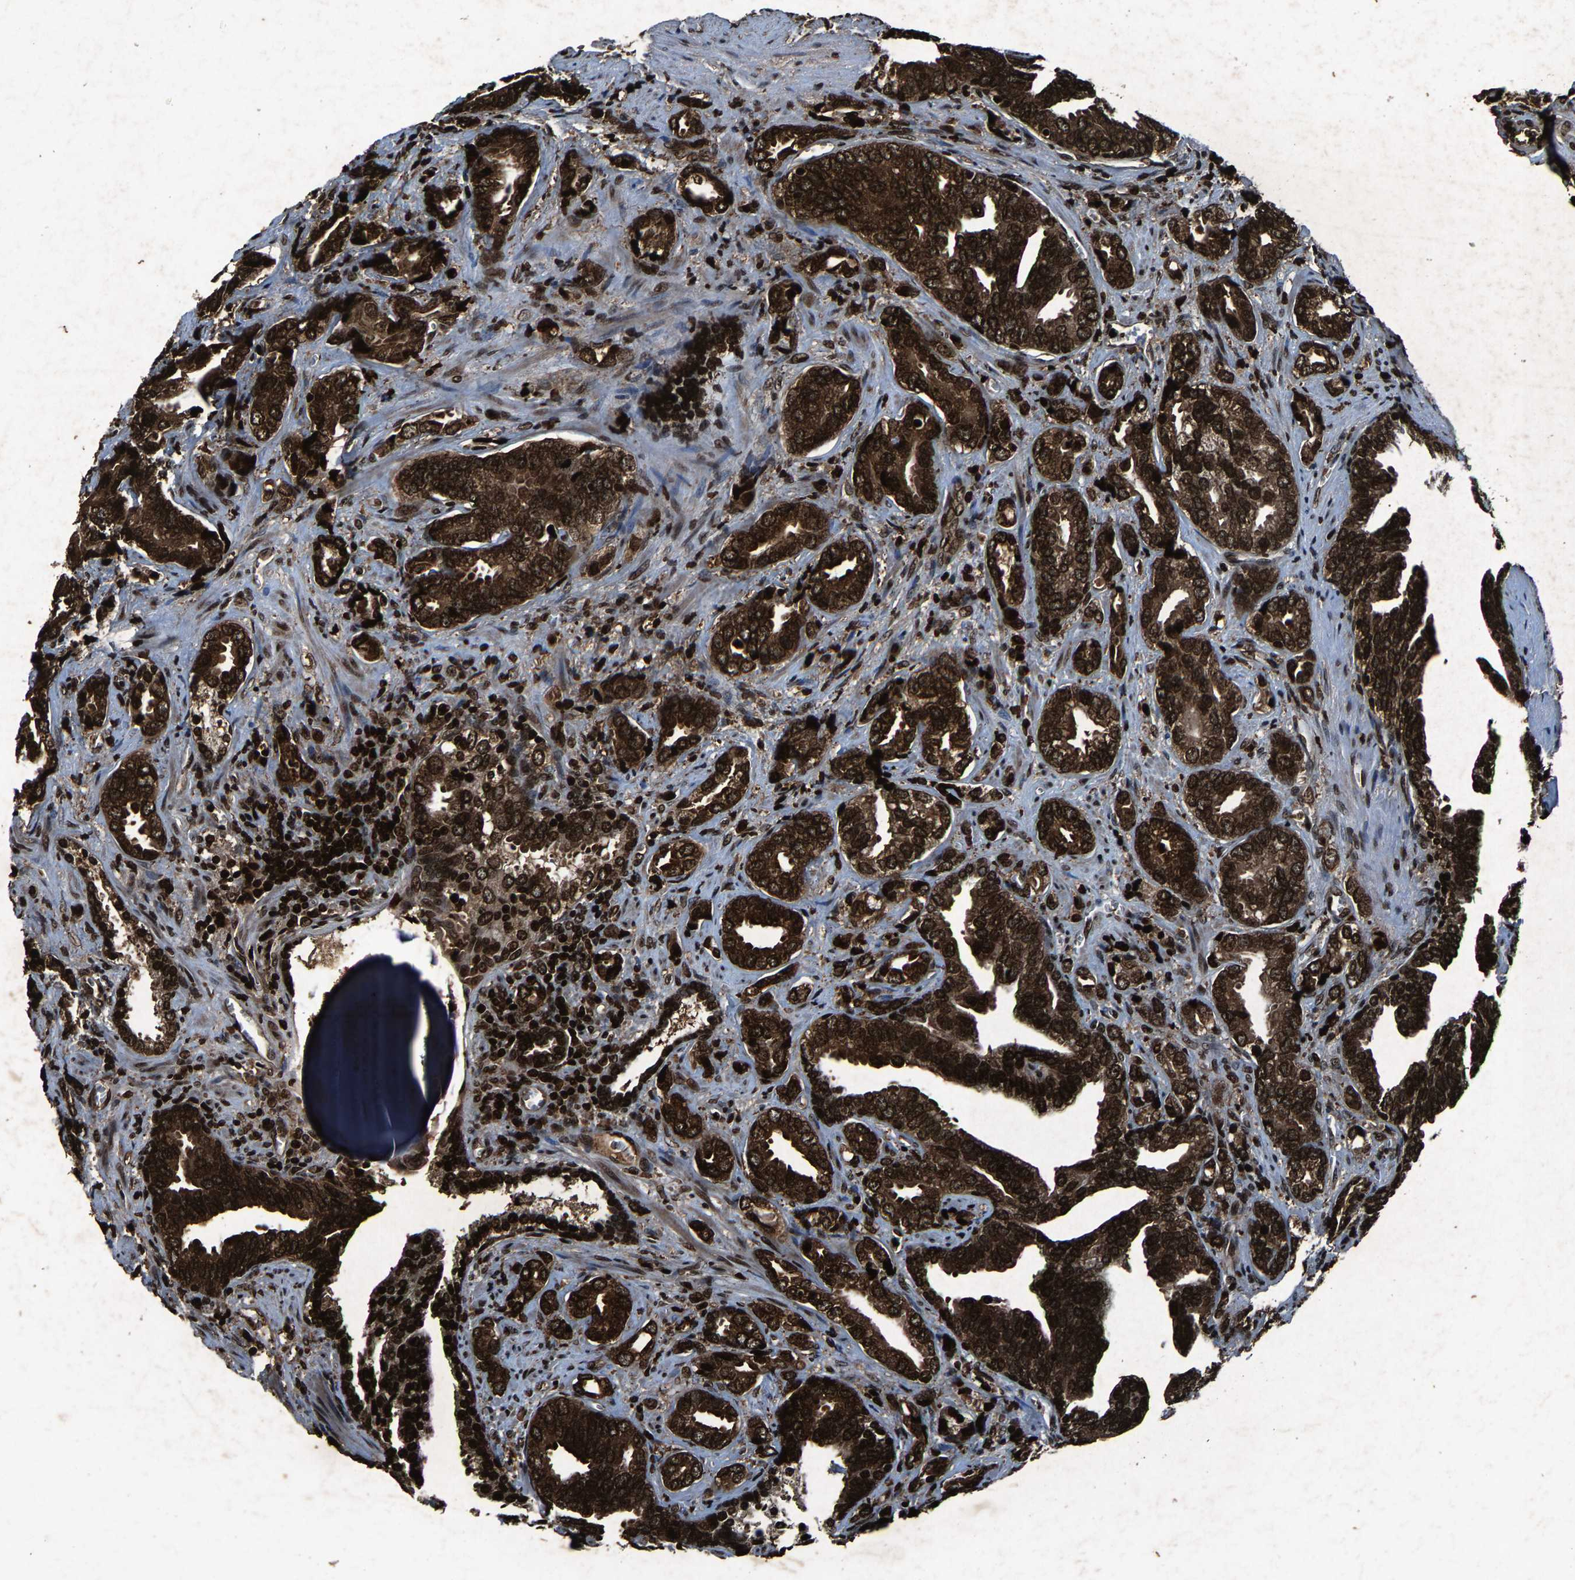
{"staining": {"intensity": "strong", "quantity": ">75%", "location": "cytoplasmic/membranous,nuclear"}, "tissue": "prostate cancer", "cell_type": "Tumor cells", "image_type": "cancer", "snomed": [{"axis": "morphology", "description": "Adenocarcinoma, Medium grade"}, {"axis": "topography", "description": "Prostate"}], "caption": "Immunohistochemical staining of human prostate medium-grade adenocarcinoma exhibits high levels of strong cytoplasmic/membranous and nuclear protein staining in about >75% of tumor cells.", "gene": "H4C1", "patient": {"sex": "male", "age": 67}}